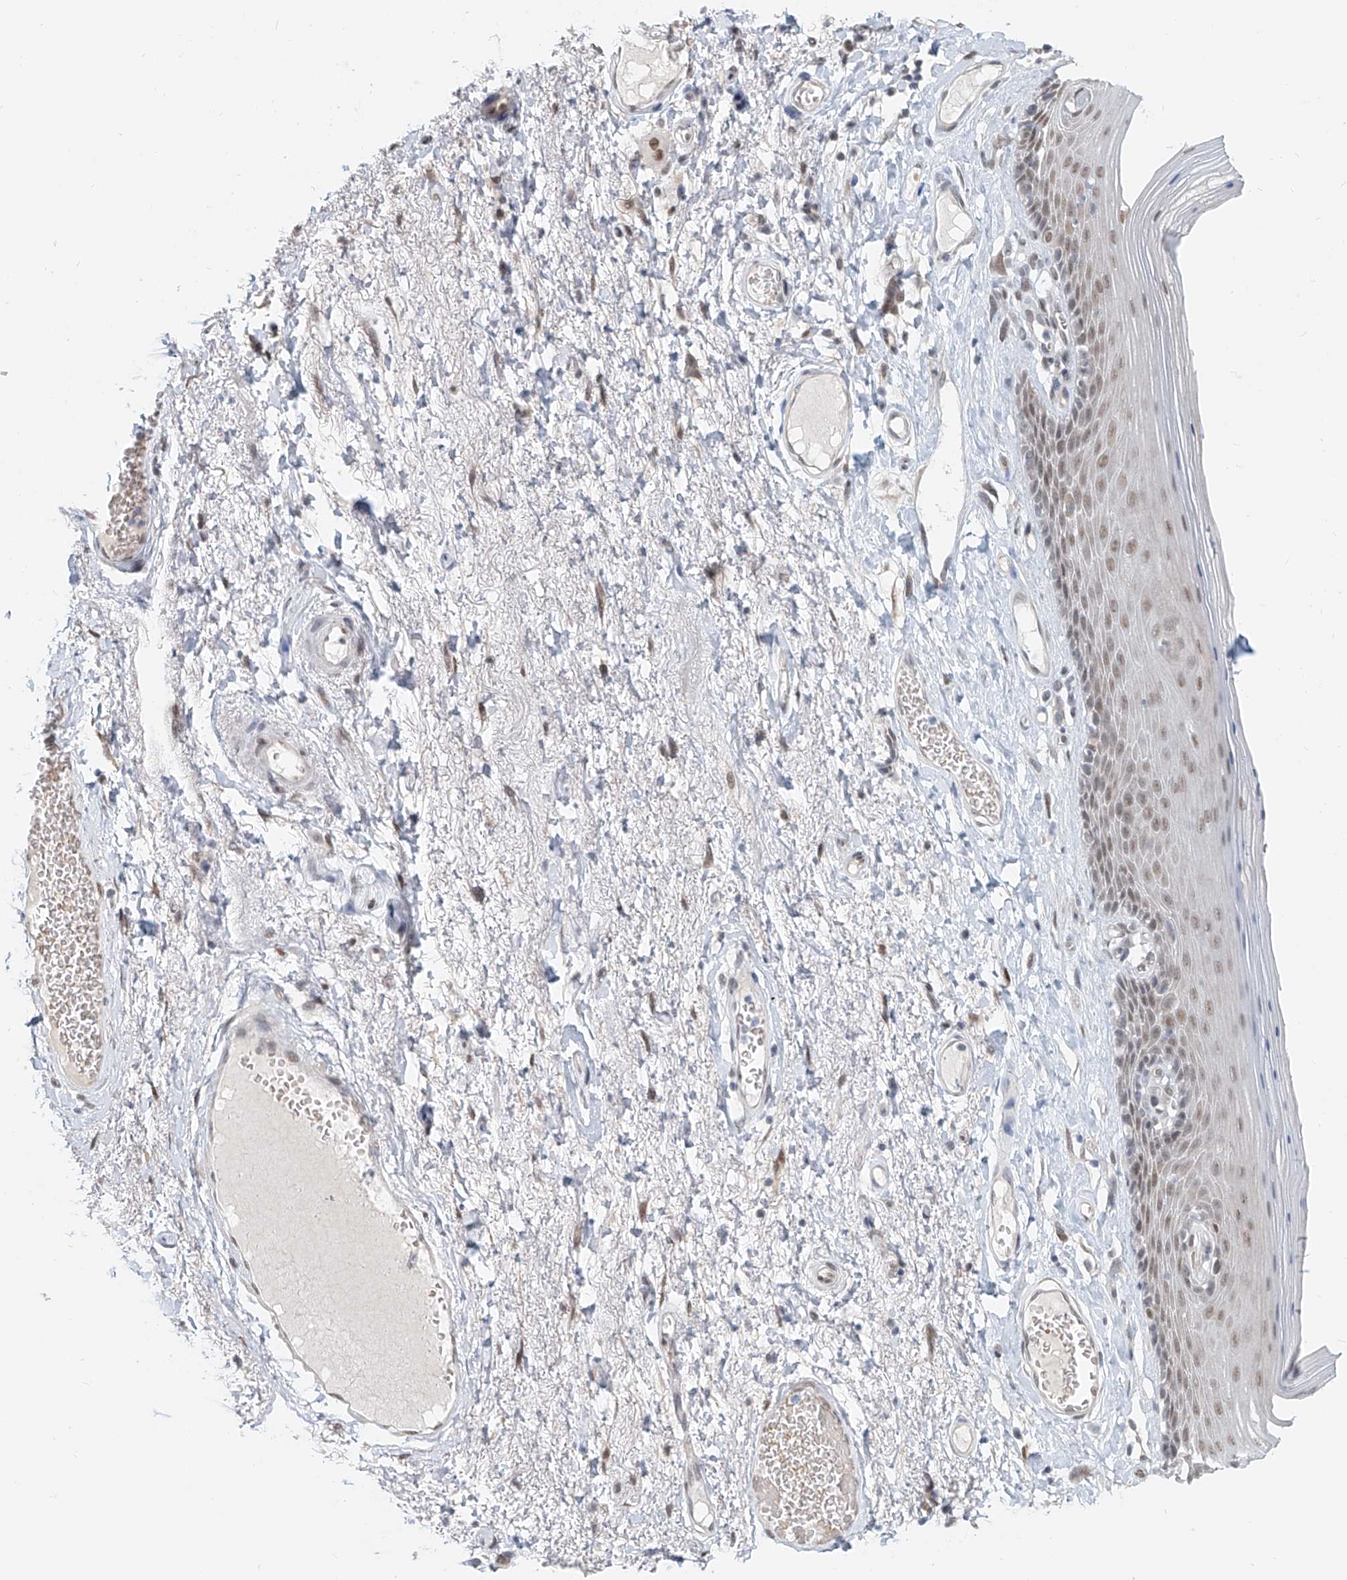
{"staining": {"intensity": "moderate", "quantity": ">75%", "location": "nuclear"}, "tissue": "skin", "cell_type": "Epidermal cells", "image_type": "normal", "snomed": [{"axis": "morphology", "description": "Normal tissue, NOS"}, {"axis": "topography", "description": "Anal"}], "caption": "This image exhibits unremarkable skin stained with immunohistochemistry (IHC) to label a protein in brown. The nuclear of epidermal cells show moderate positivity for the protein. Nuclei are counter-stained blue.", "gene": "SASH1", "patient": {"sex": "male", "age": 69}}